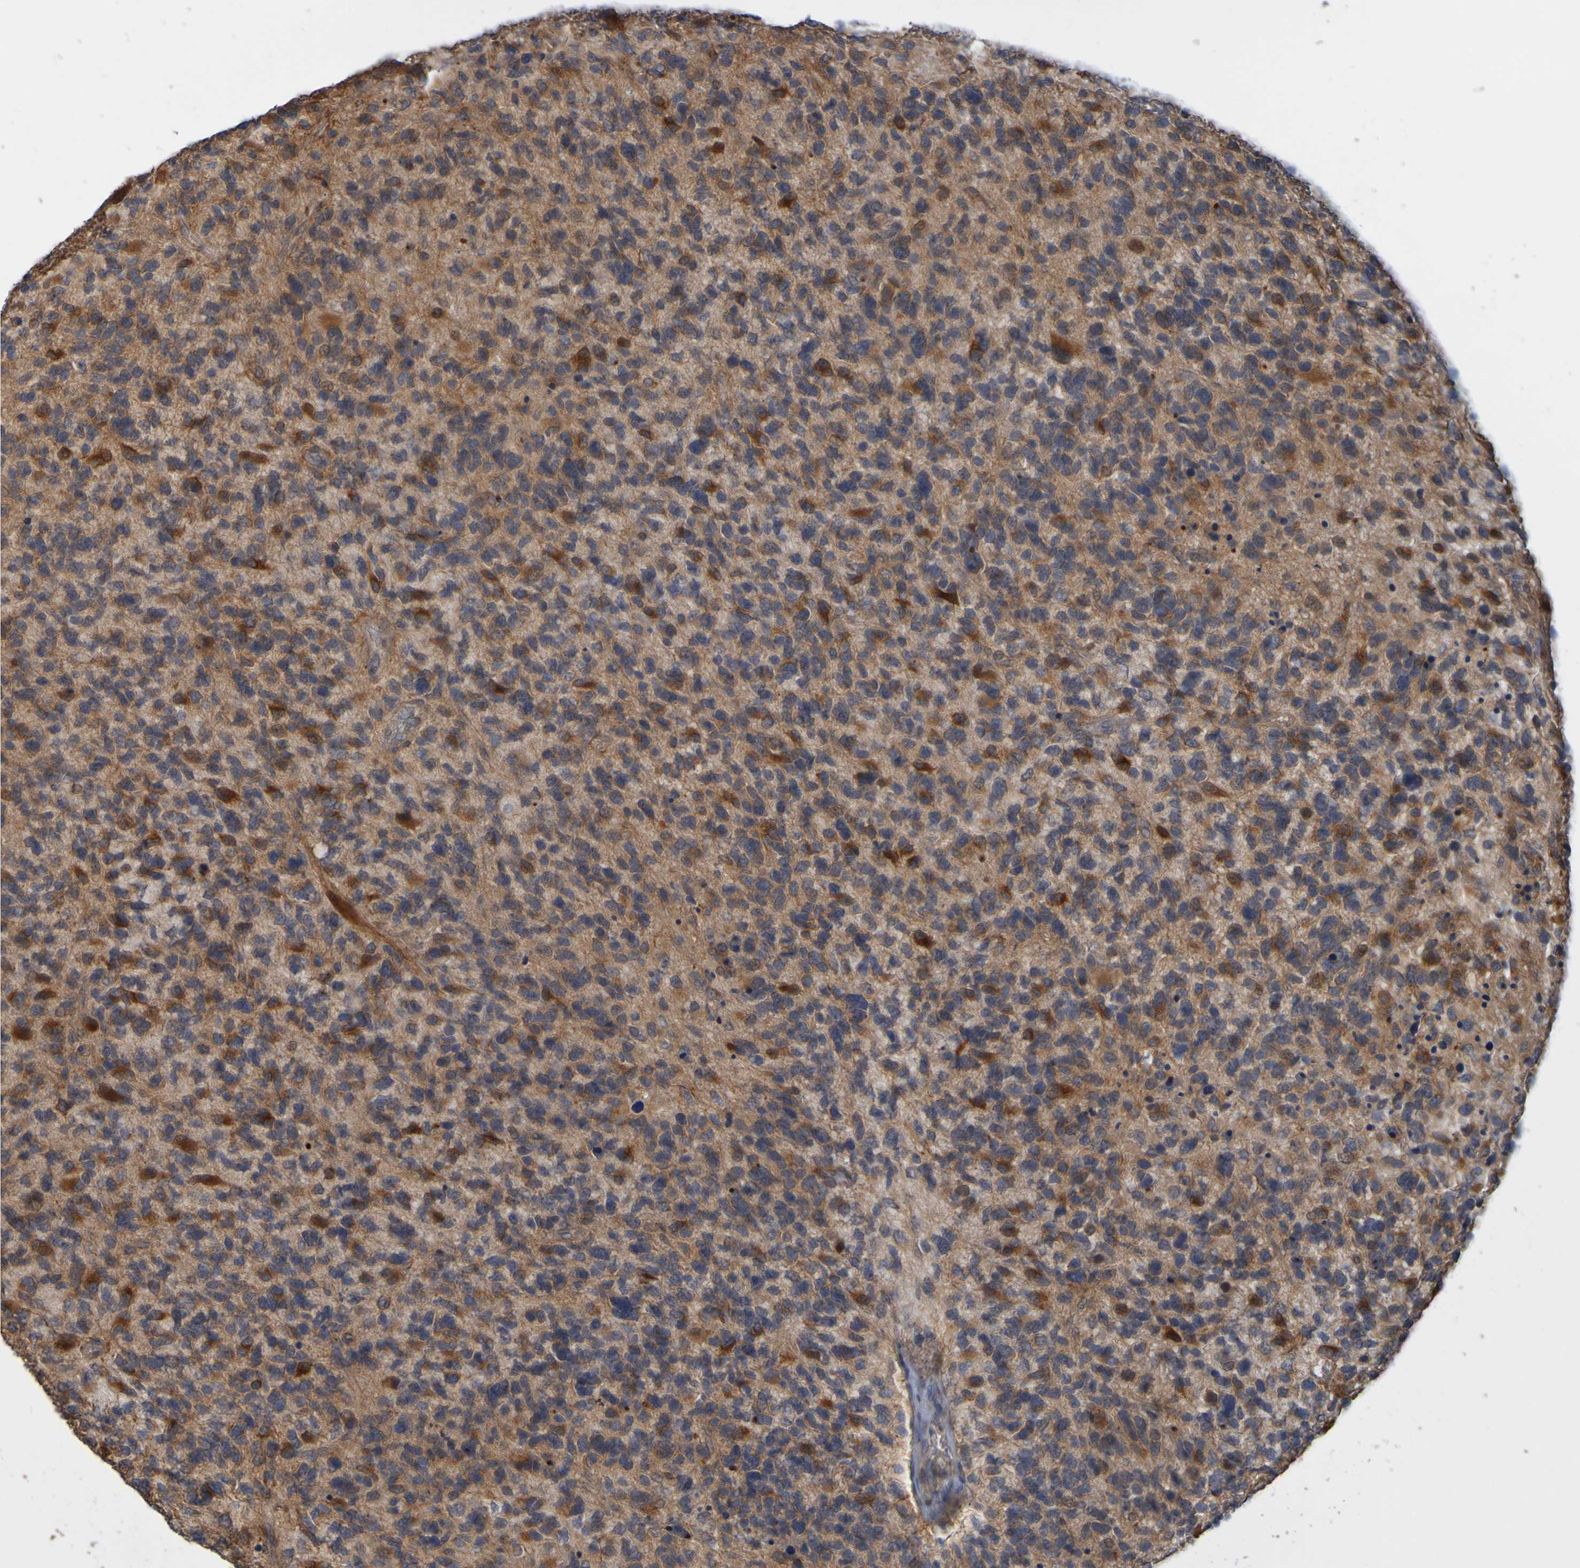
{"staining": {"intensity": "strong", "quantity": "25%-75%", "location": "cytoplasmic/membranous"}, "tissue": "glioma", "cell_type": "Tumor cells", "image_type": "cancer", "snomed": [{"axis": "morphology", "description": "Glioma, malignant, High grade"}, {"axis": "topography", "description": "Brain"}], "caption": "Protein expression analysis of human glioma reveals strong cytoplasmic/membranous expression in about 25%-75% of tumor cells.", "gene": "NAV2", "patient": {"sex": "female", "age": 58}}